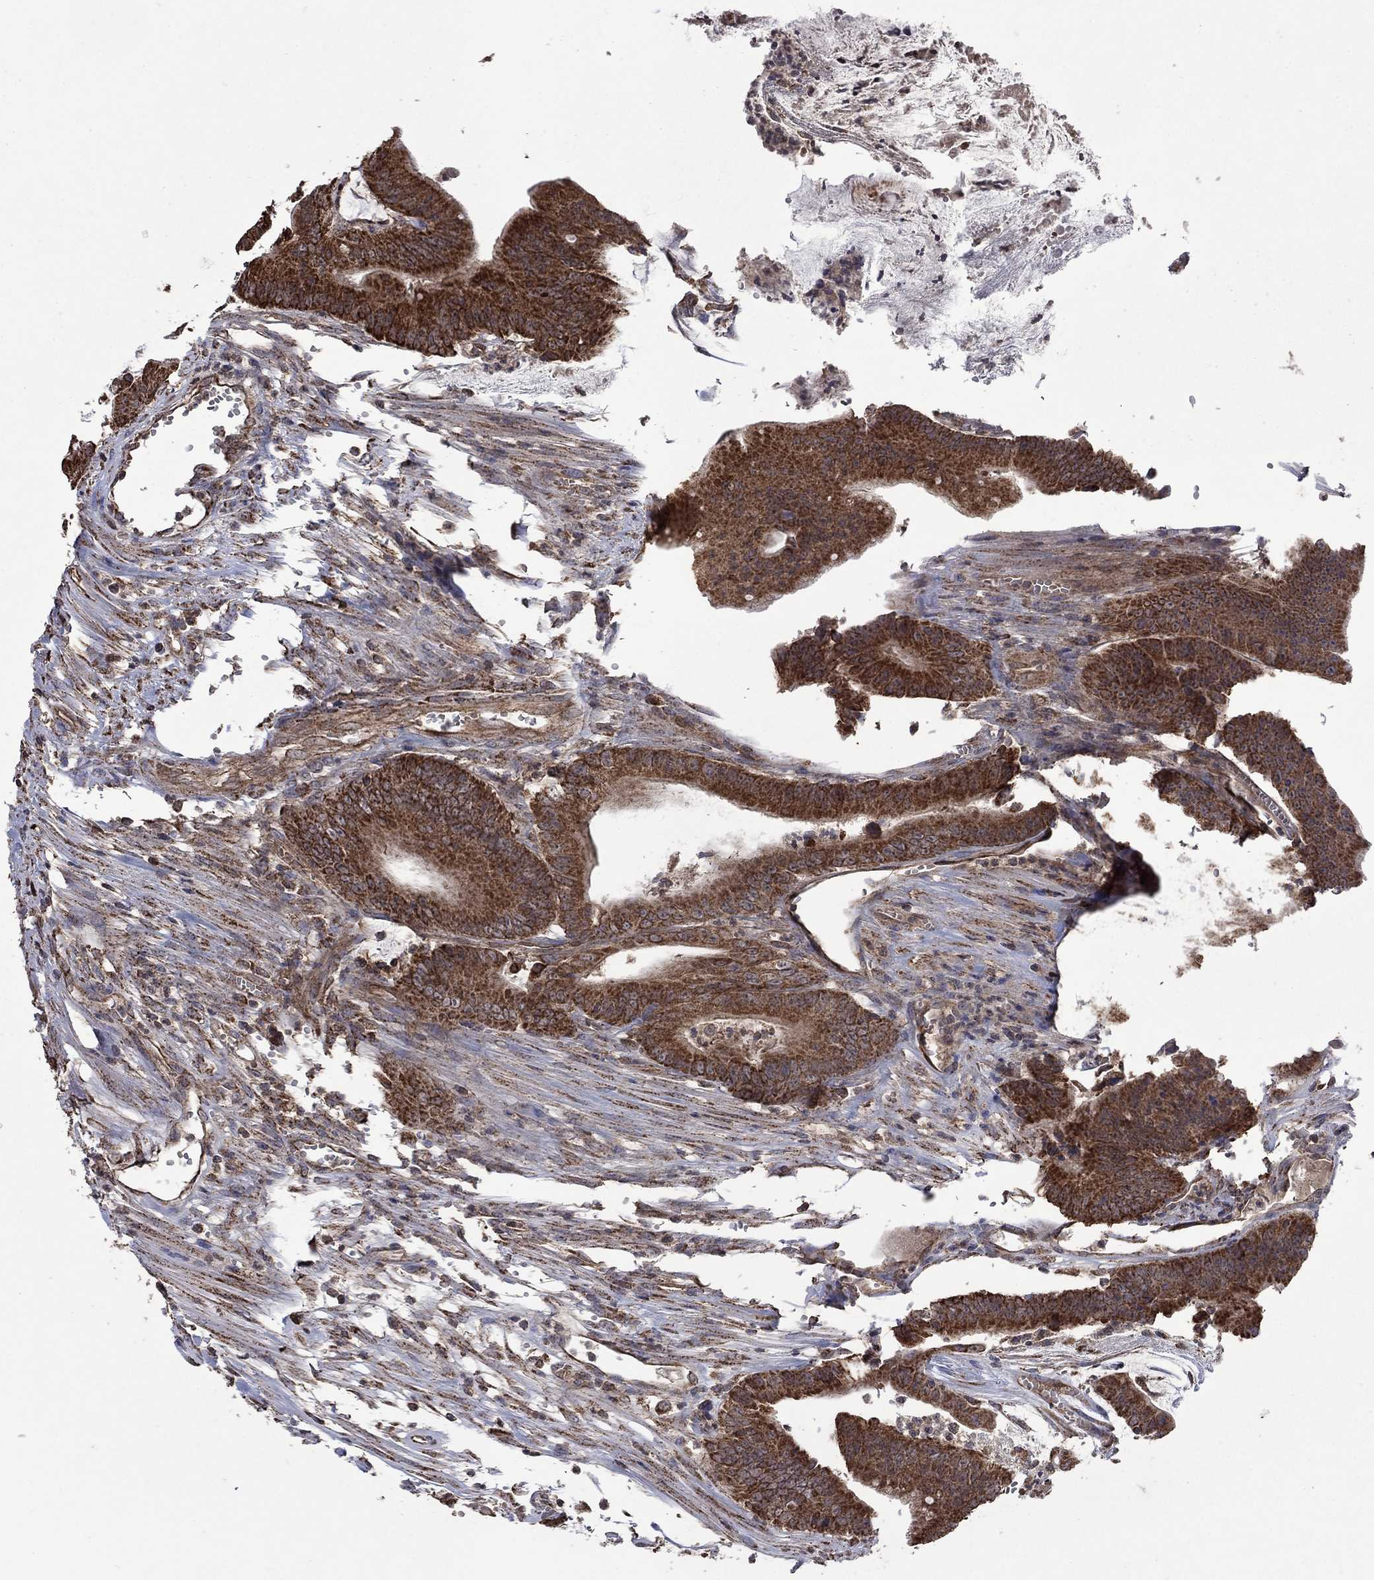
{"staining": {"intensity": "strong", "quantity": ">75%", "location": "cytoplasmic/membranous"}, "tissue": "colorectal cancer", "cell_type": "Tumor cells", "image_type": "cancer", "snomed": [{"axis": "morphology", "description": "Adenocarcinoma, NOS"}, {"axis": "topography", "description": "Colon"}], "caption": "Protein expression analysis of human colorectal adenocarcinoma reveals strong cytoplasmic/membranous staining in about >75% of tumor cells. Ihc stains the protein in brown and the nuclei are stained blue.", "gene": "DPH1", "patient": {"sex": "female", "age": 69}}